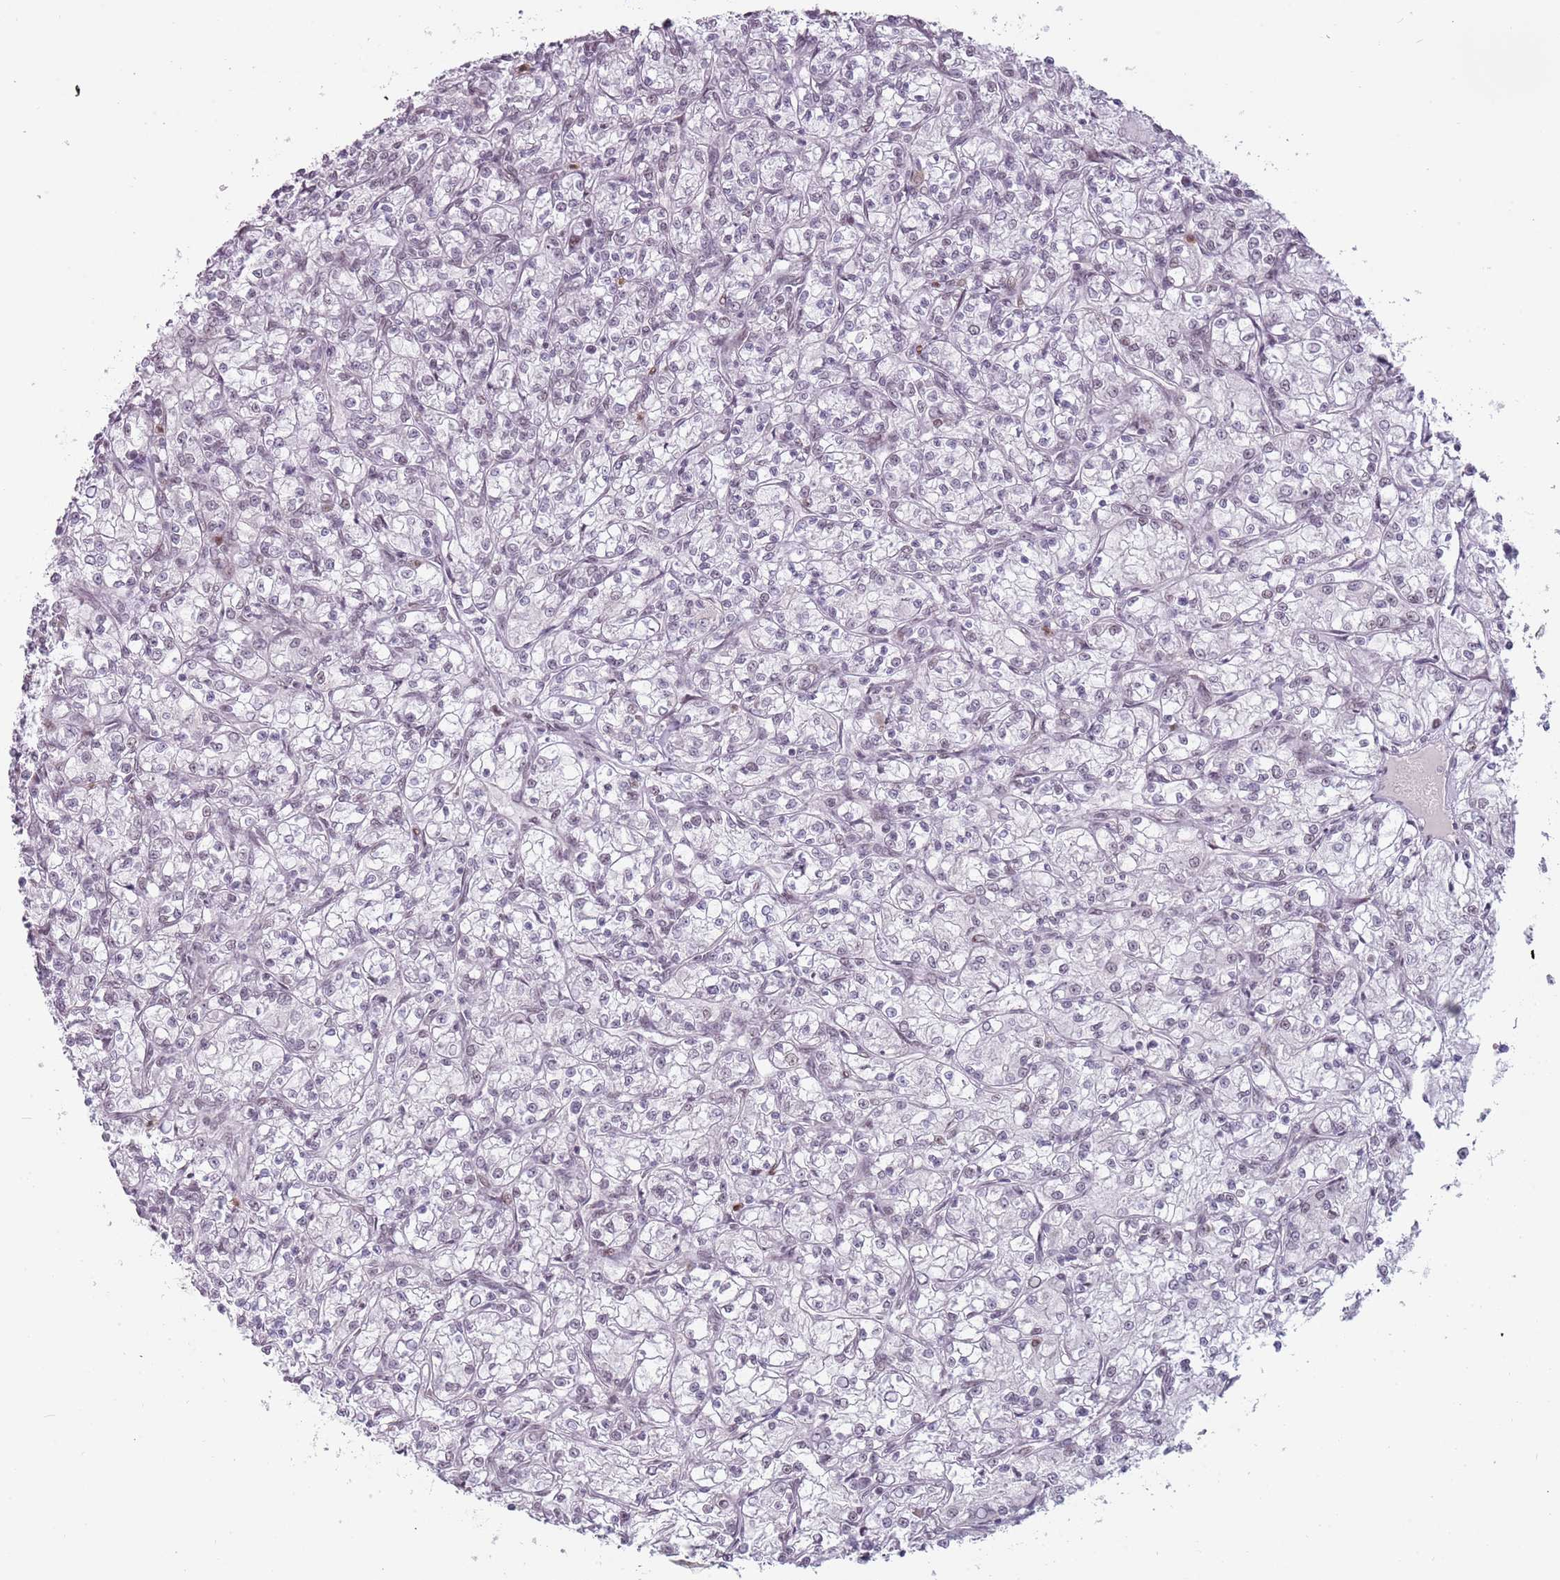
{"staining": {"intensity": "negative", "quantity": "none", "location": "none"}, "tissue": "renal cancer", "cell_type": "Tumor cells", "image_type": "cancer", "snomed": [{"axis": "morphology", "description": "Adenocarcinoma, NOS"}, {"axis": "topography", "description": "Kidney"}], "caption": "Renal cancer stained for a protein using IHC demonstrates no expression tumor cells.", "gene": "REXO4", "patient": {"sex": "female", "age": 59}}